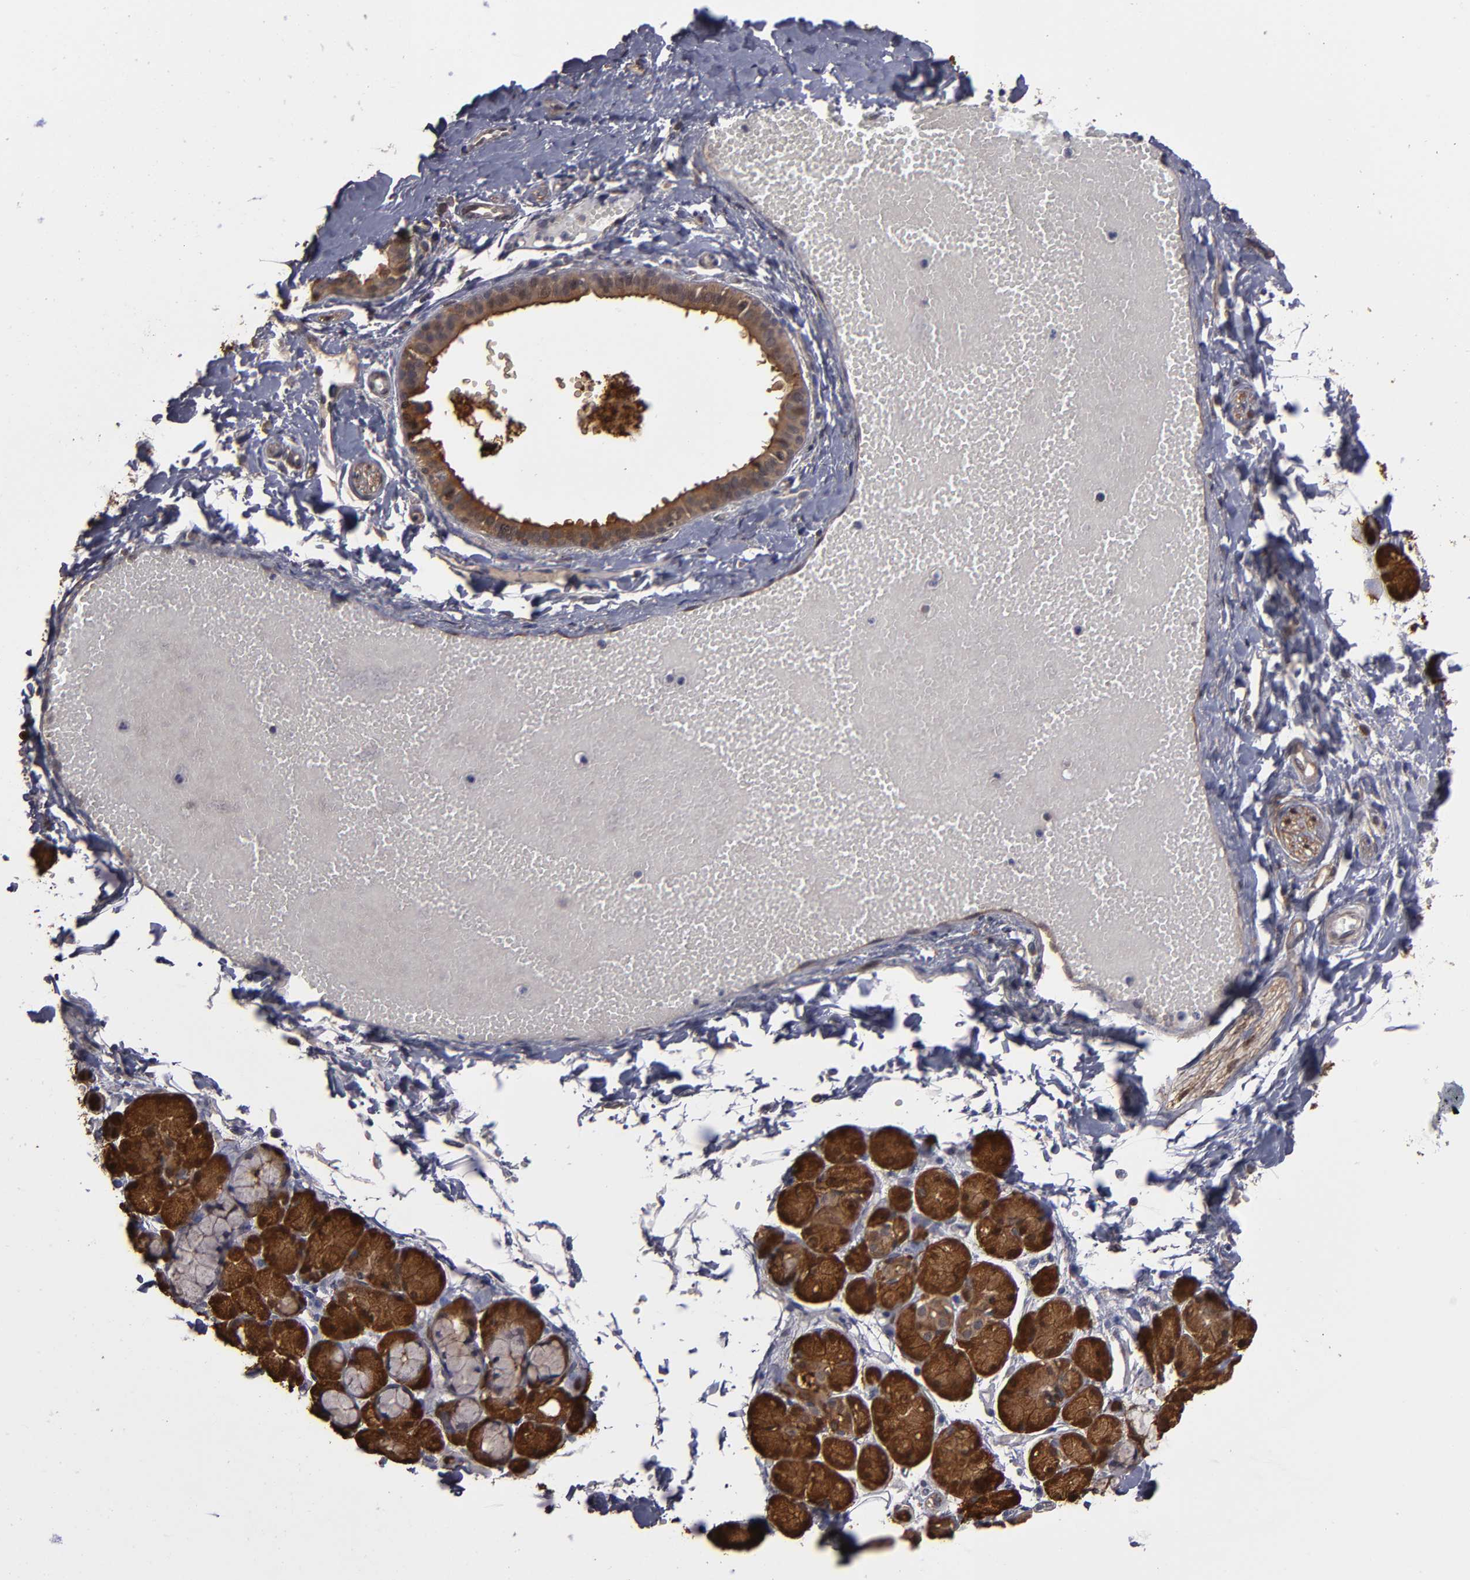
{"staining": {"intensity": "strong", "quantity": ">75%", "location": "cytoplasmic/membranous"}, "tissue": "salivary gland", "cell_type": "Glandular cells", "image_type": "normal", "snomed": [{"axis": "morphology", "description": "Normal tissue, NOS"}, {"axis": "topography", "description": "Skeletal muscle"}, {"axis": "topography", "description": "Oral tissue"}, {"axis": "topography", "description": "Salivary gland"}, {"axis": "topography", "description": "Peripheral nerve tissue"}], "caption": "An immunohistochemistry (IHC) micrograph of unremarkable tissue is shown. Protein staining in brown shows strong cytoplasmic/membranous positivity in salivary gland within glandular cells. (Stains: DAB (3,3'-diaminobenzidine) in brown, nuclei in blue, Microscopy: brightfield microscopy at high magnification).", "gene": "NDRG2", "patient": {"sex": "male", "age": 54}}